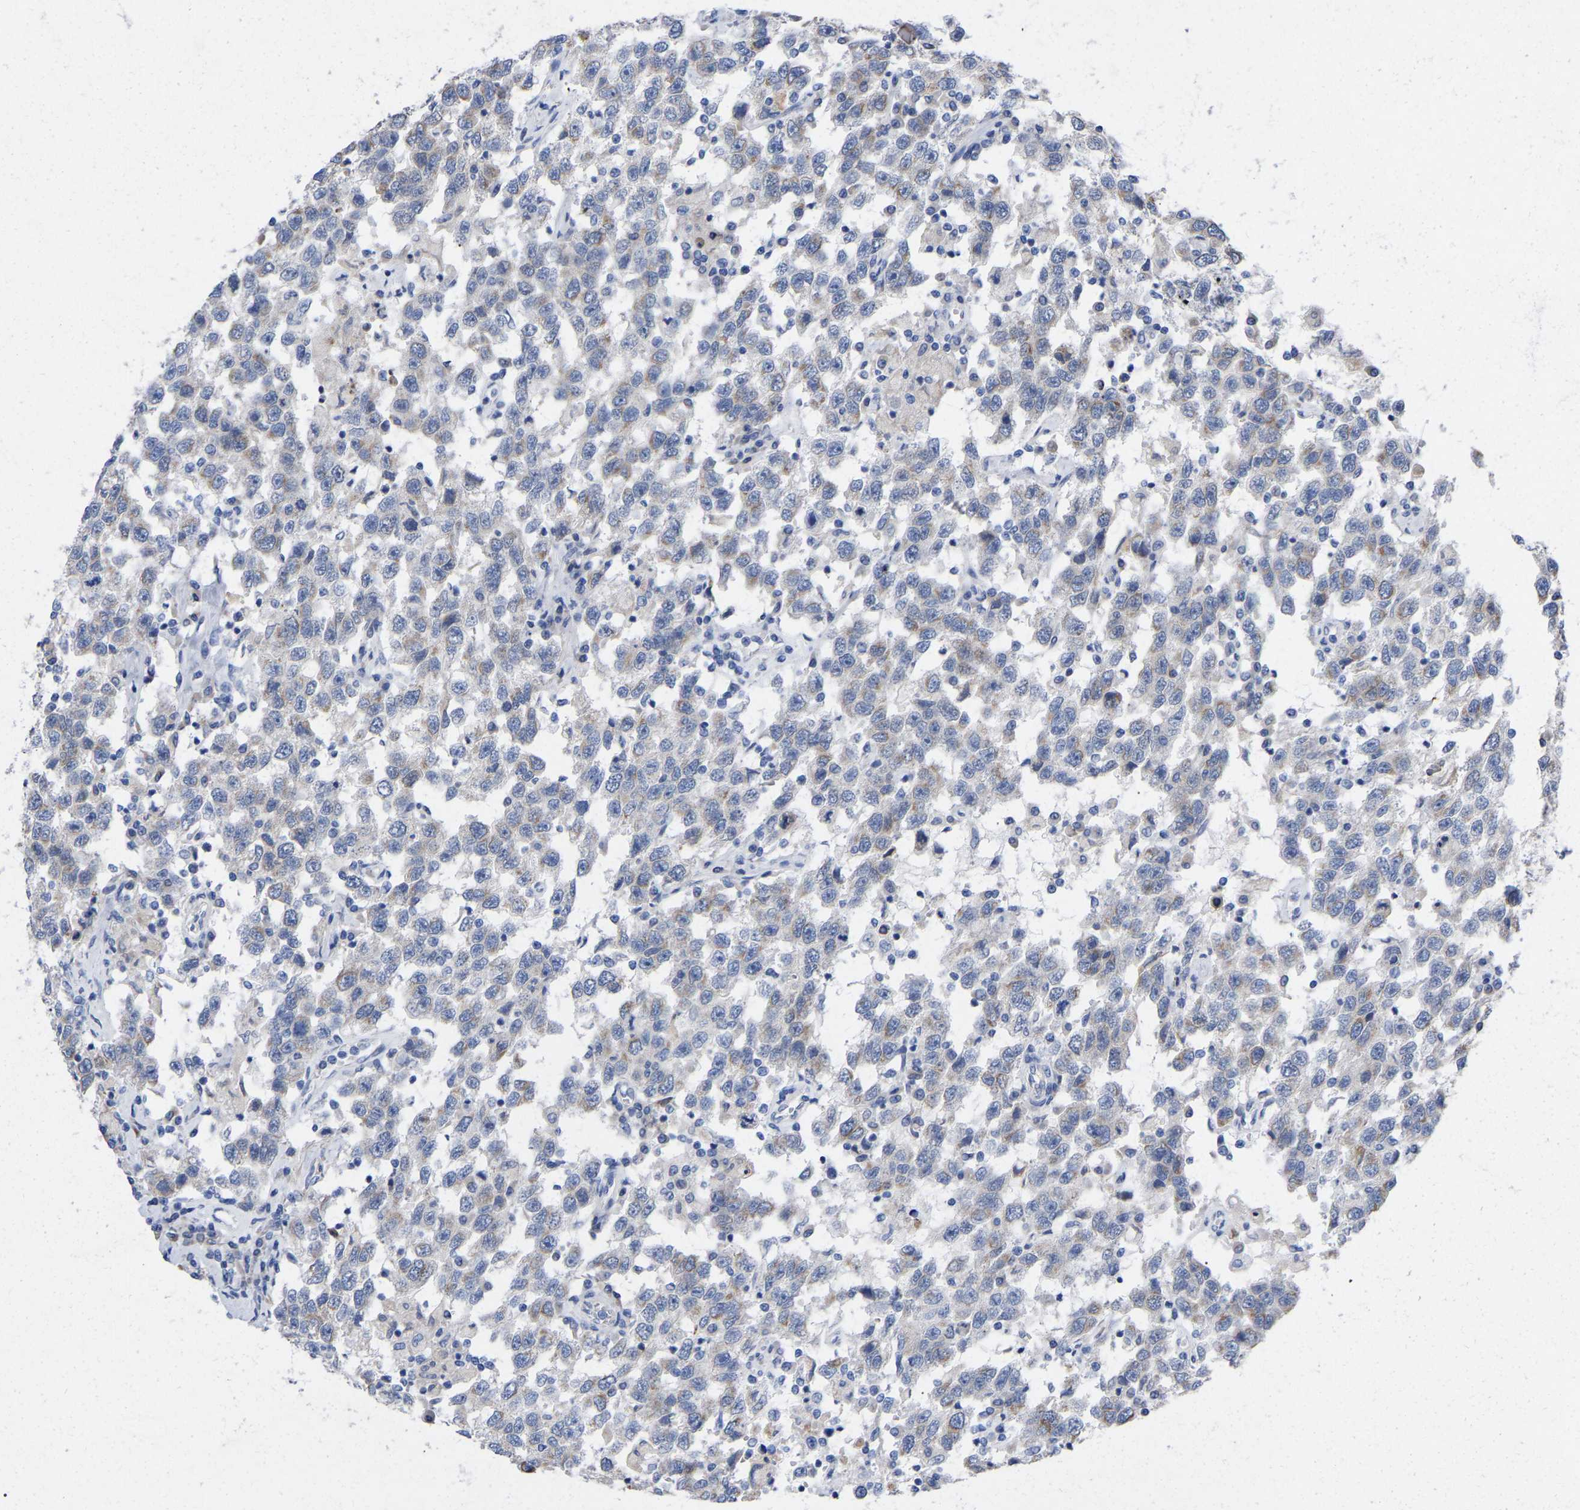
{"staining": {"intensity": "weak", "quantity": "25%-75%", "location": "cytoplasmic/membranous"}, "tissue": "testis cancer", "cell_type": "Tumor cells", "image_type": "cancer", "snomed": [{"axis": "morphology", "description": "Seminoma, NOS"}, {"axis": "topography", "description": "Testis"}], "caption": "A high-resolution photomicrograph shows immunohistochemistry staining of testis cancer (seminoma), which exhibits weak cytoplasmic/membranous staining in about 25%-75% of tumor cells. (brown staining indicates protein expression, while blue staining denotes nuclei).", "gene": "STRIP2", "patient": {"sex": "male", "age": 41}}